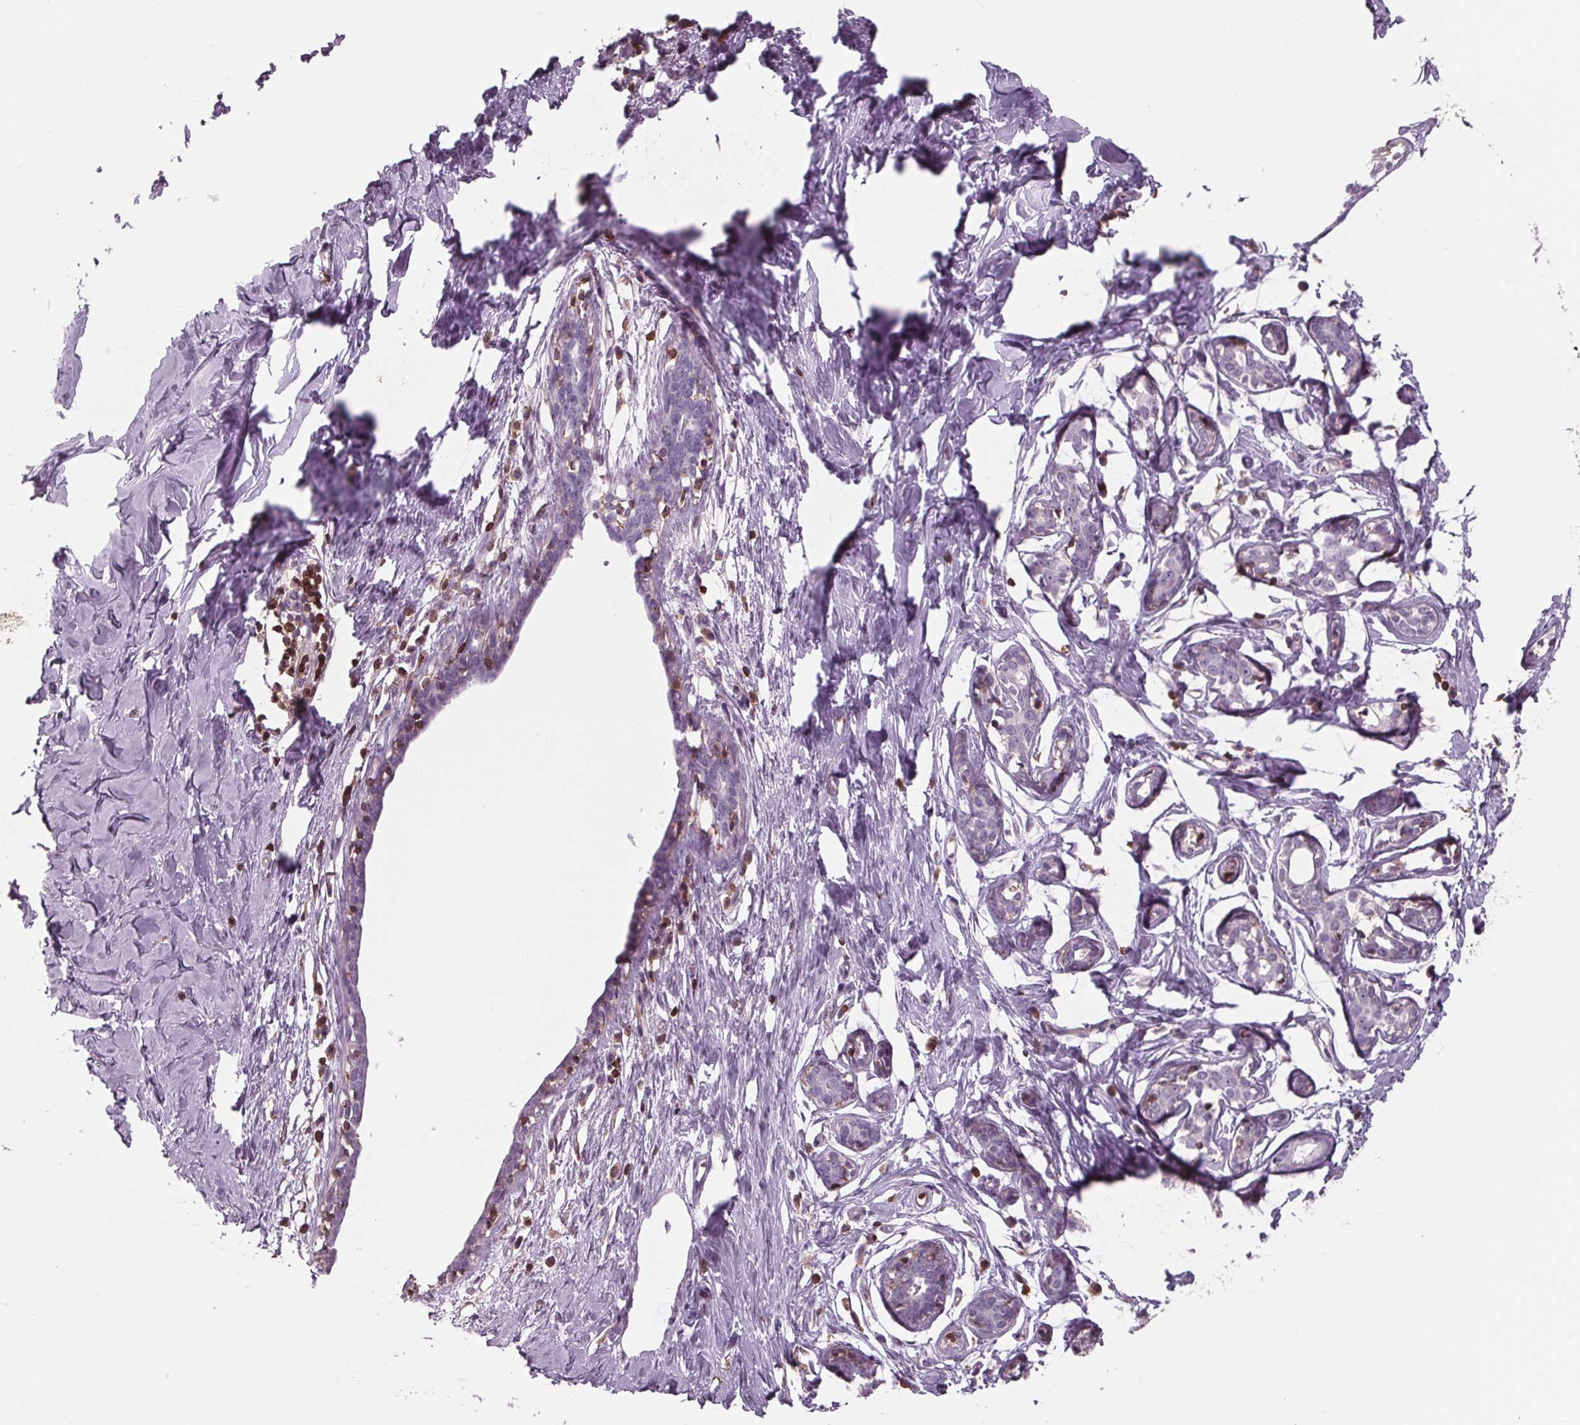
{"staining": {"intensity": "negative", "quantity": "none", "location": "none"}, "tissue": "breast", "cell_type": "Adipocytes", "image_type": "normal", "snomed": [{"axis": "morphology", "description": "Normal tissue, NOS"}, {"axis": "topography", "description": "Breast"}], "caption": "This image is of normal breast stained with IHC to label a protein in brown with the nuclei are counter-stained blue. There is no staining in adipocytes.", "gene": "ARHGAP25", "patient": {"sex": "female", "age": 27}}